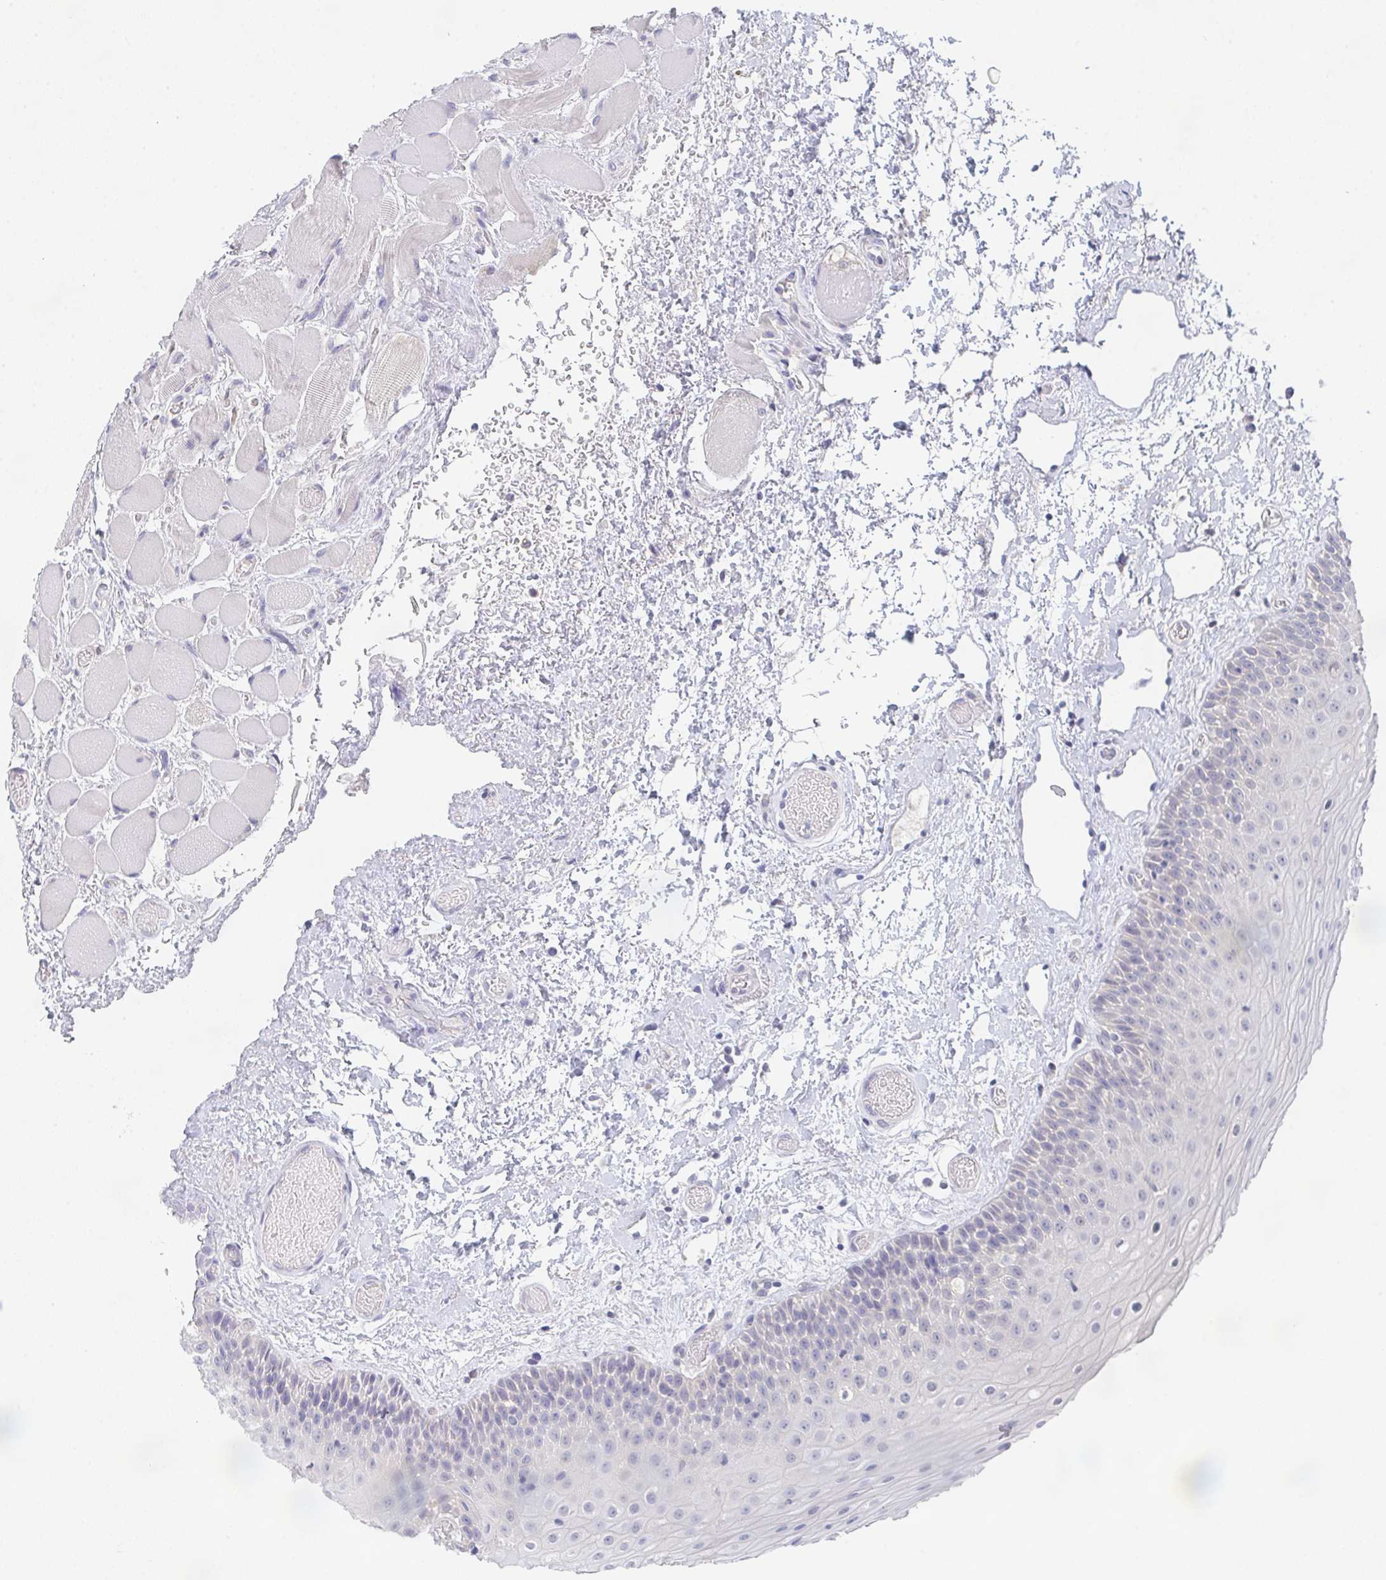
{"staining": {"intensity": "negative", "quantity": "none", "location": "none"}, "tissue": "oral mucosa", "cell_type": "Squamous epithelial cells", "image_type": "normal", "snomed": [{"axis": "morphology", "description": "Normal tissue, NOS"}, {"axis": "topography", "description": "Oral tissue"}], "caption": "This histopathology image is of unremarkable oral mucosa stained with immunohistochemistry (IHC) to label a protein in brown with the nuclei are counter-stained blue. There is no expression in squamous epithelial cells.", "gene": "CHMP5", "patient": {"sex": "female", "age": 82}}